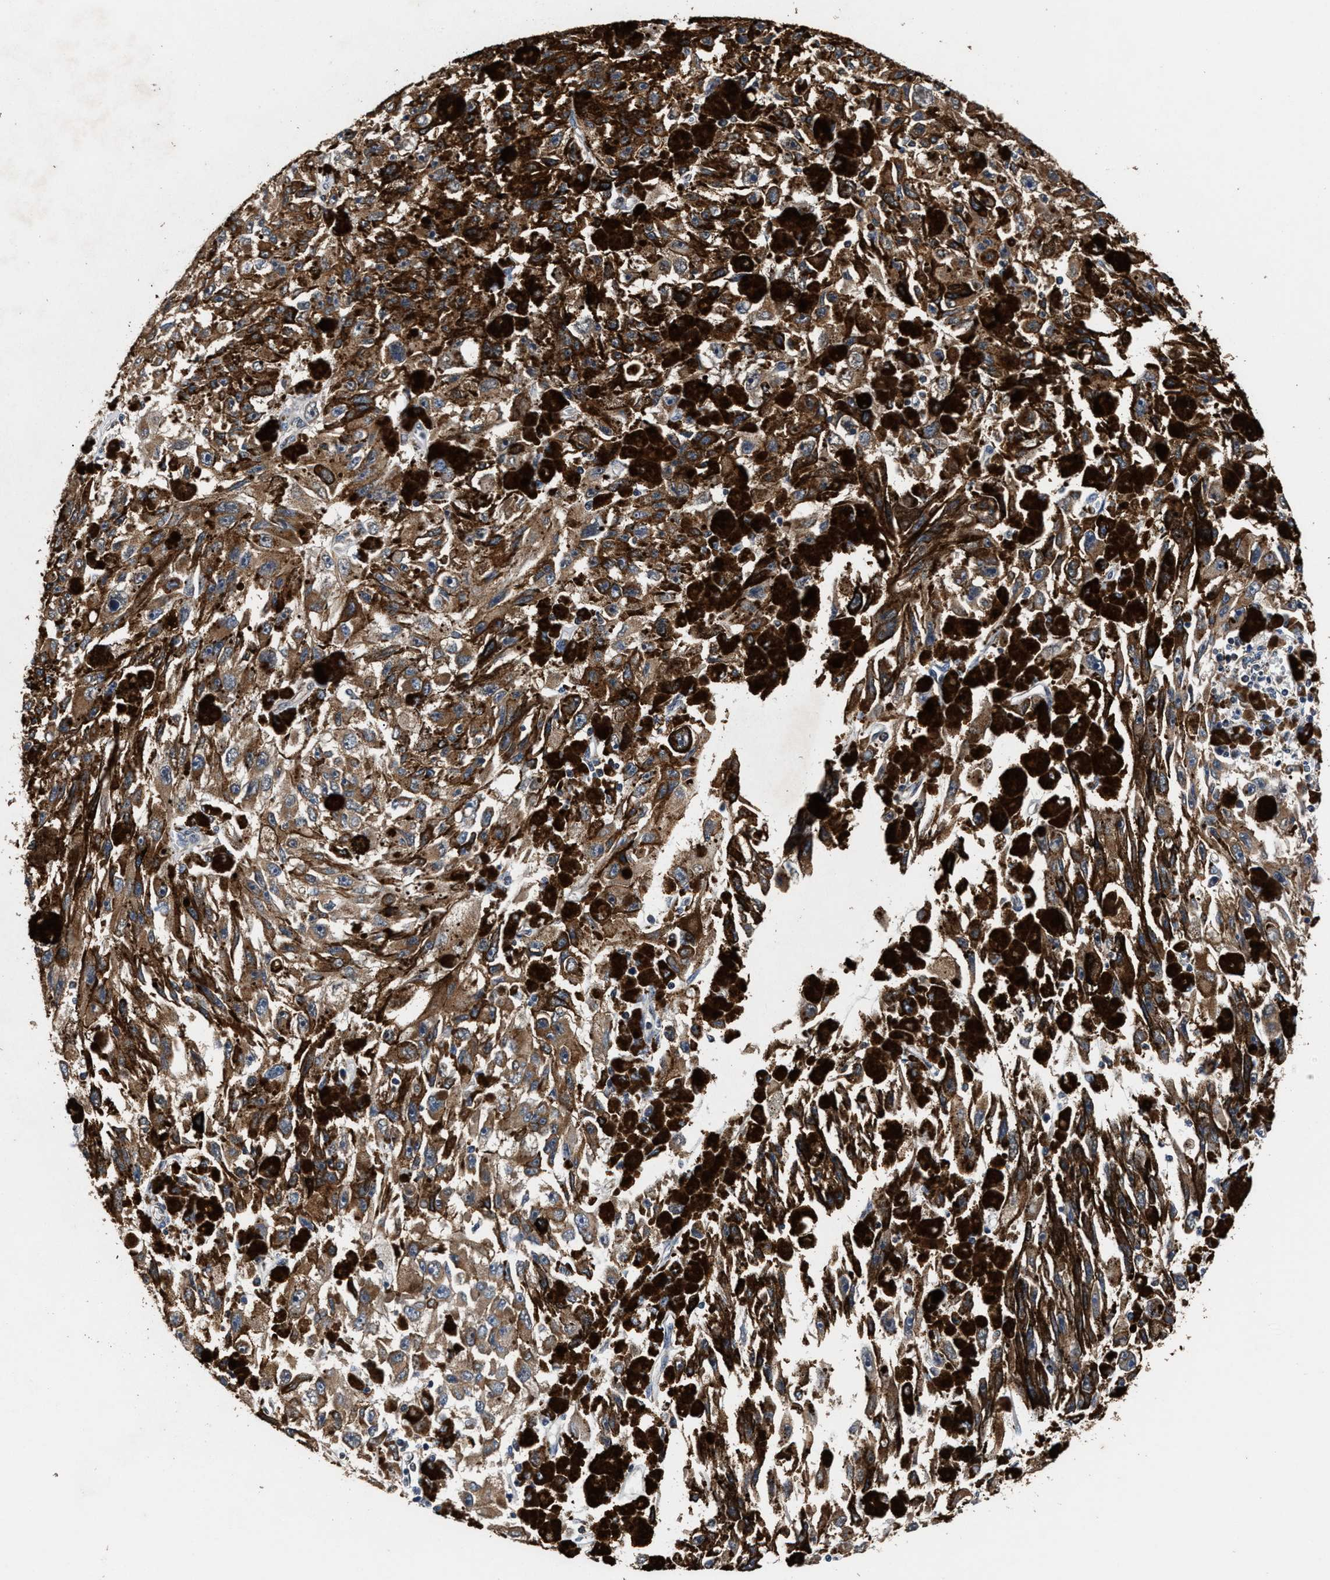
{"staining": {"intensity": "moderate", "quantity": ">75%", "location": "cytoplasmic/membranous"}, "tissue": "melanoma", "cell_type": "Tumor cells", "image_type": "cancer", "snomed": [{"axis": "morphology", "description": "Malignant melanoma, NOS"}, {"axis": "topography", "description": "Skin"}], "caption": "Protein analysis of malignant melanoma tissue shows moderate cytoplasmic/membranous staining in approximately >75% of tumor cells.", "gene": "ACLY", "patient": {"sex": "female", "age": 104}}